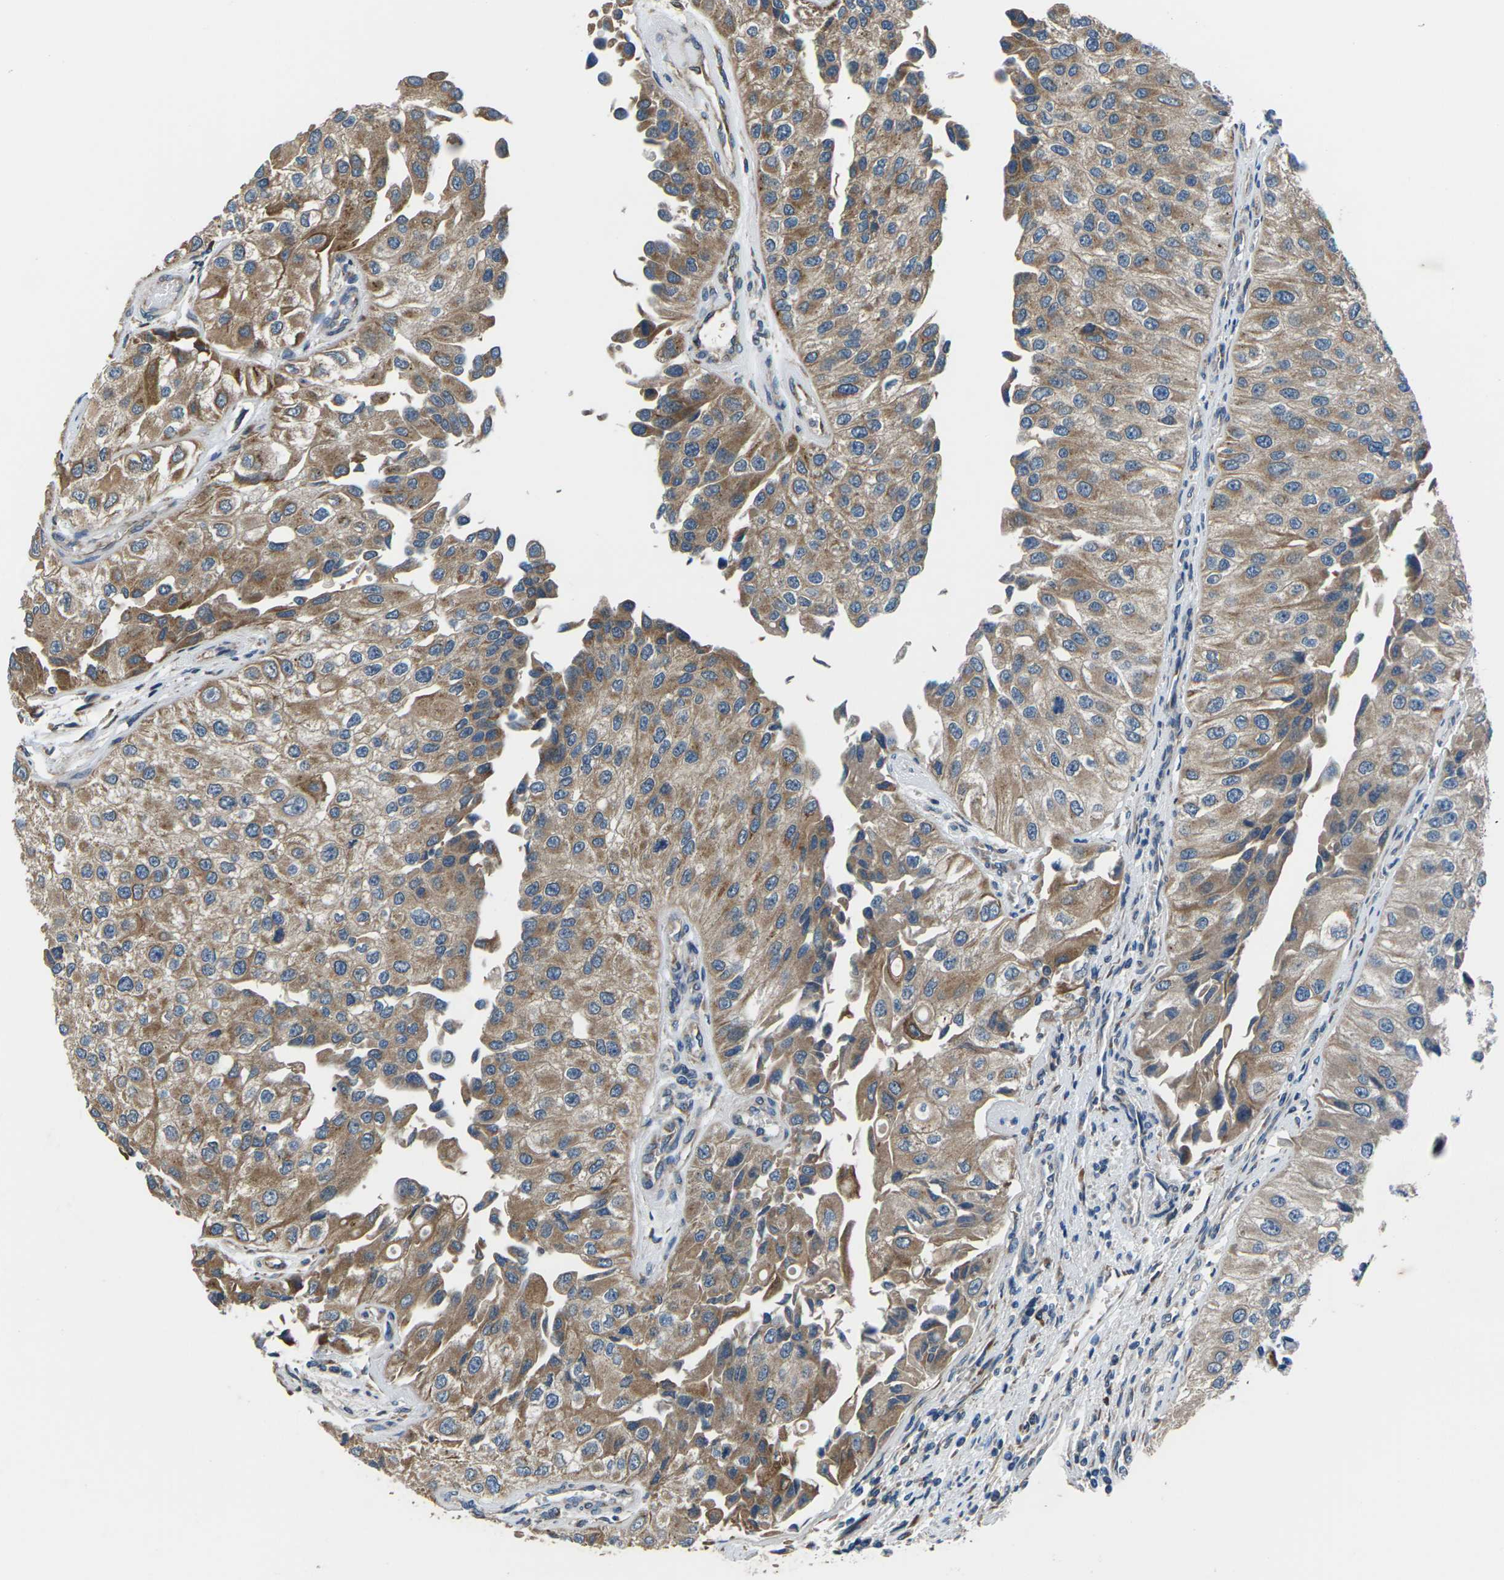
{"staining": {"intensity": "moderate", "quantity": ">75%", "location": "cytoplasmic/membranous"}, "tissue": "urothelial cancer", "cell_type": "Tumor cells", "image_type": "cancer", "snomed": [{"axis": "morphology", "description": "Urothelial carcinoma, High grade"}, {"axis": "topography", "description": "Kidney"}, {"axis": "topography", "description": "Urinary bladder"}], "caption": "Human high-grade urothelial carcinoma stained with a brown dye reveals moderate cytoplasmic/membranous positive positivity in approximately >75% of tumor cells.", "gene": "GABRP", "patient": {"sex": "male", "age": 77}}